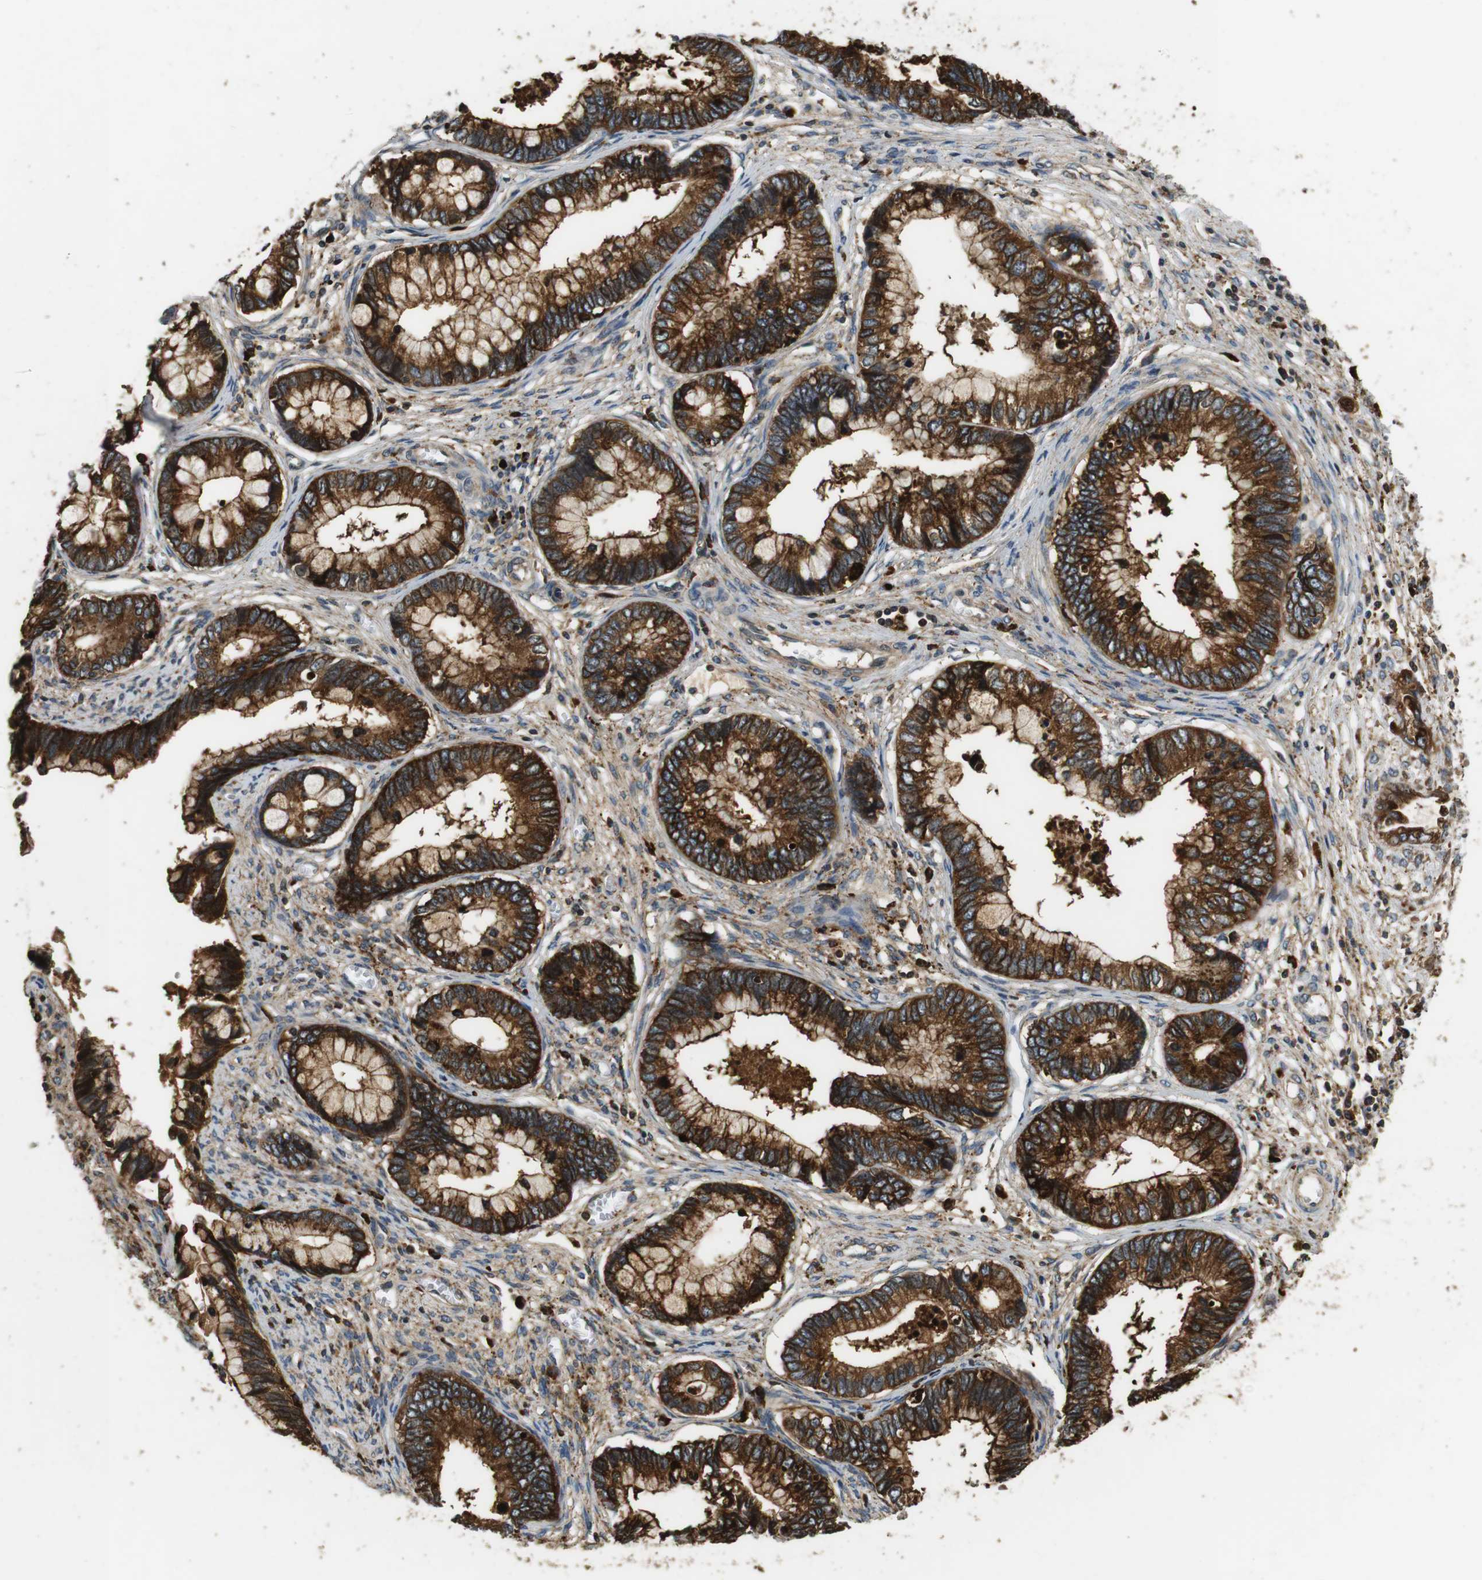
{"staining": {"intensity": "strong", "quantity": ">75%", "location": "cytoplasmic/membranous"}, "tissue": "cervical cancer", "cell_type": "Tumor cells", "image_type": "cancer", "snomed": [{"axis": "morphology", "description": "Adenocarcinoma, NOS"}, {"axis": "topography", "description": "Cervix"}], "caption": "This histopathology image exhibits cervical cancer stained with IHC to label a protein in brown. The cytoplasmic/membranous of tumor cells show strong positivity for the protein. Nuclei are counter-stained blue.", "gene": "TXNRD1", "patient": {"sex": "female", "age": 44}}